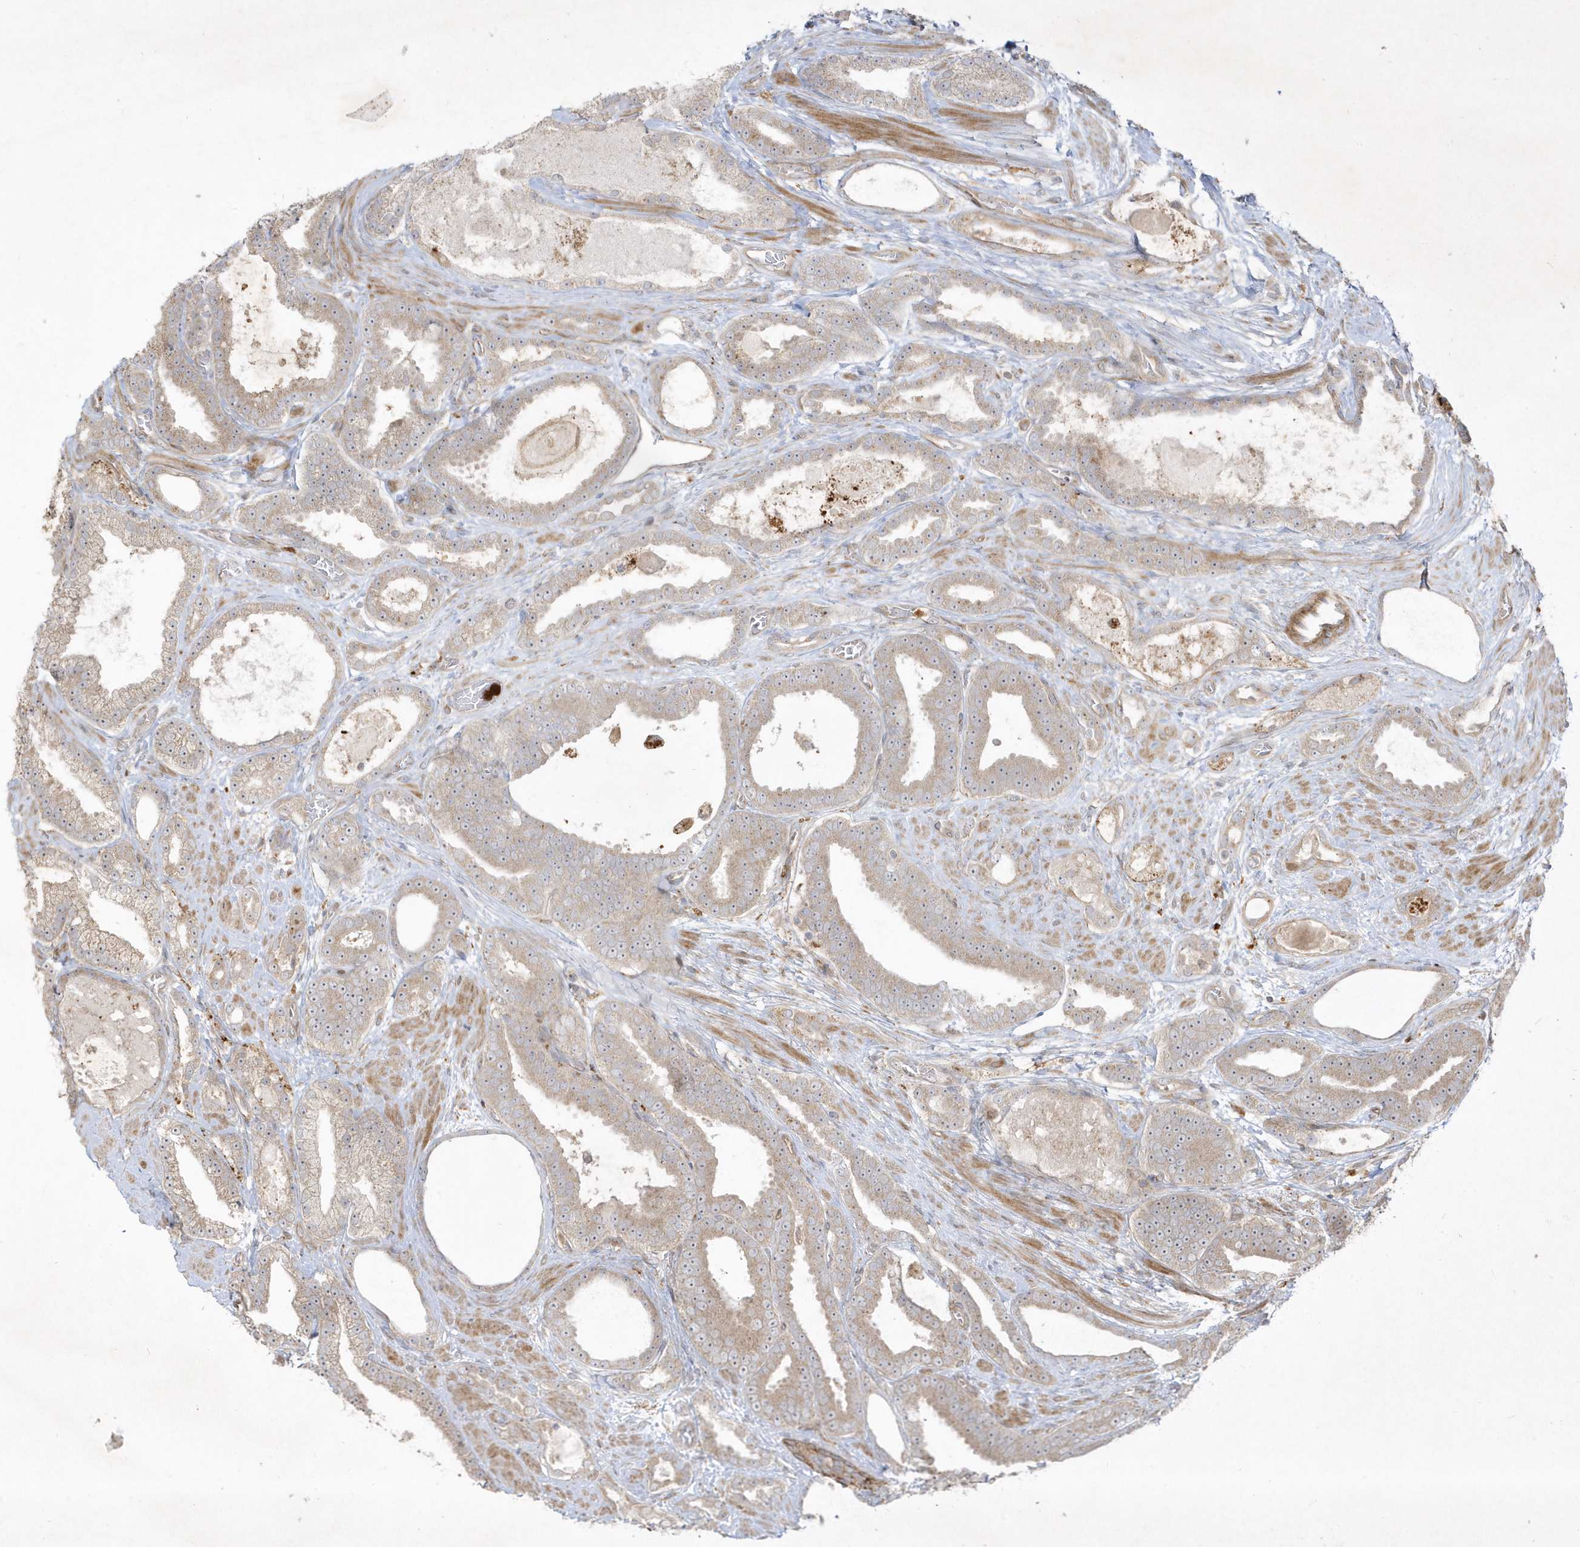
{"staining": {"intensity": "weak", "quantity": "25%-75%", "location": "cytoplasmic/membranous"}, "tissue": "prostate cancer", "cell_type": "Tumor cells", "image_type": "cancer", "snomed": [{"axis": "morphology", "description": "Adenocarcinoma, High grade"}, {"axis": "topography", "description": "Prostate"}], "caption": "Prostate cancer (adenocarcinoma (high-grade)) was stained to show a protein in brown. There is low levels of weak cytoplasmic/membranous positivity in about 25%-75% of tumor cells.", "gene": "IFT57", "patient": {"sex": "male", "age": 60}}